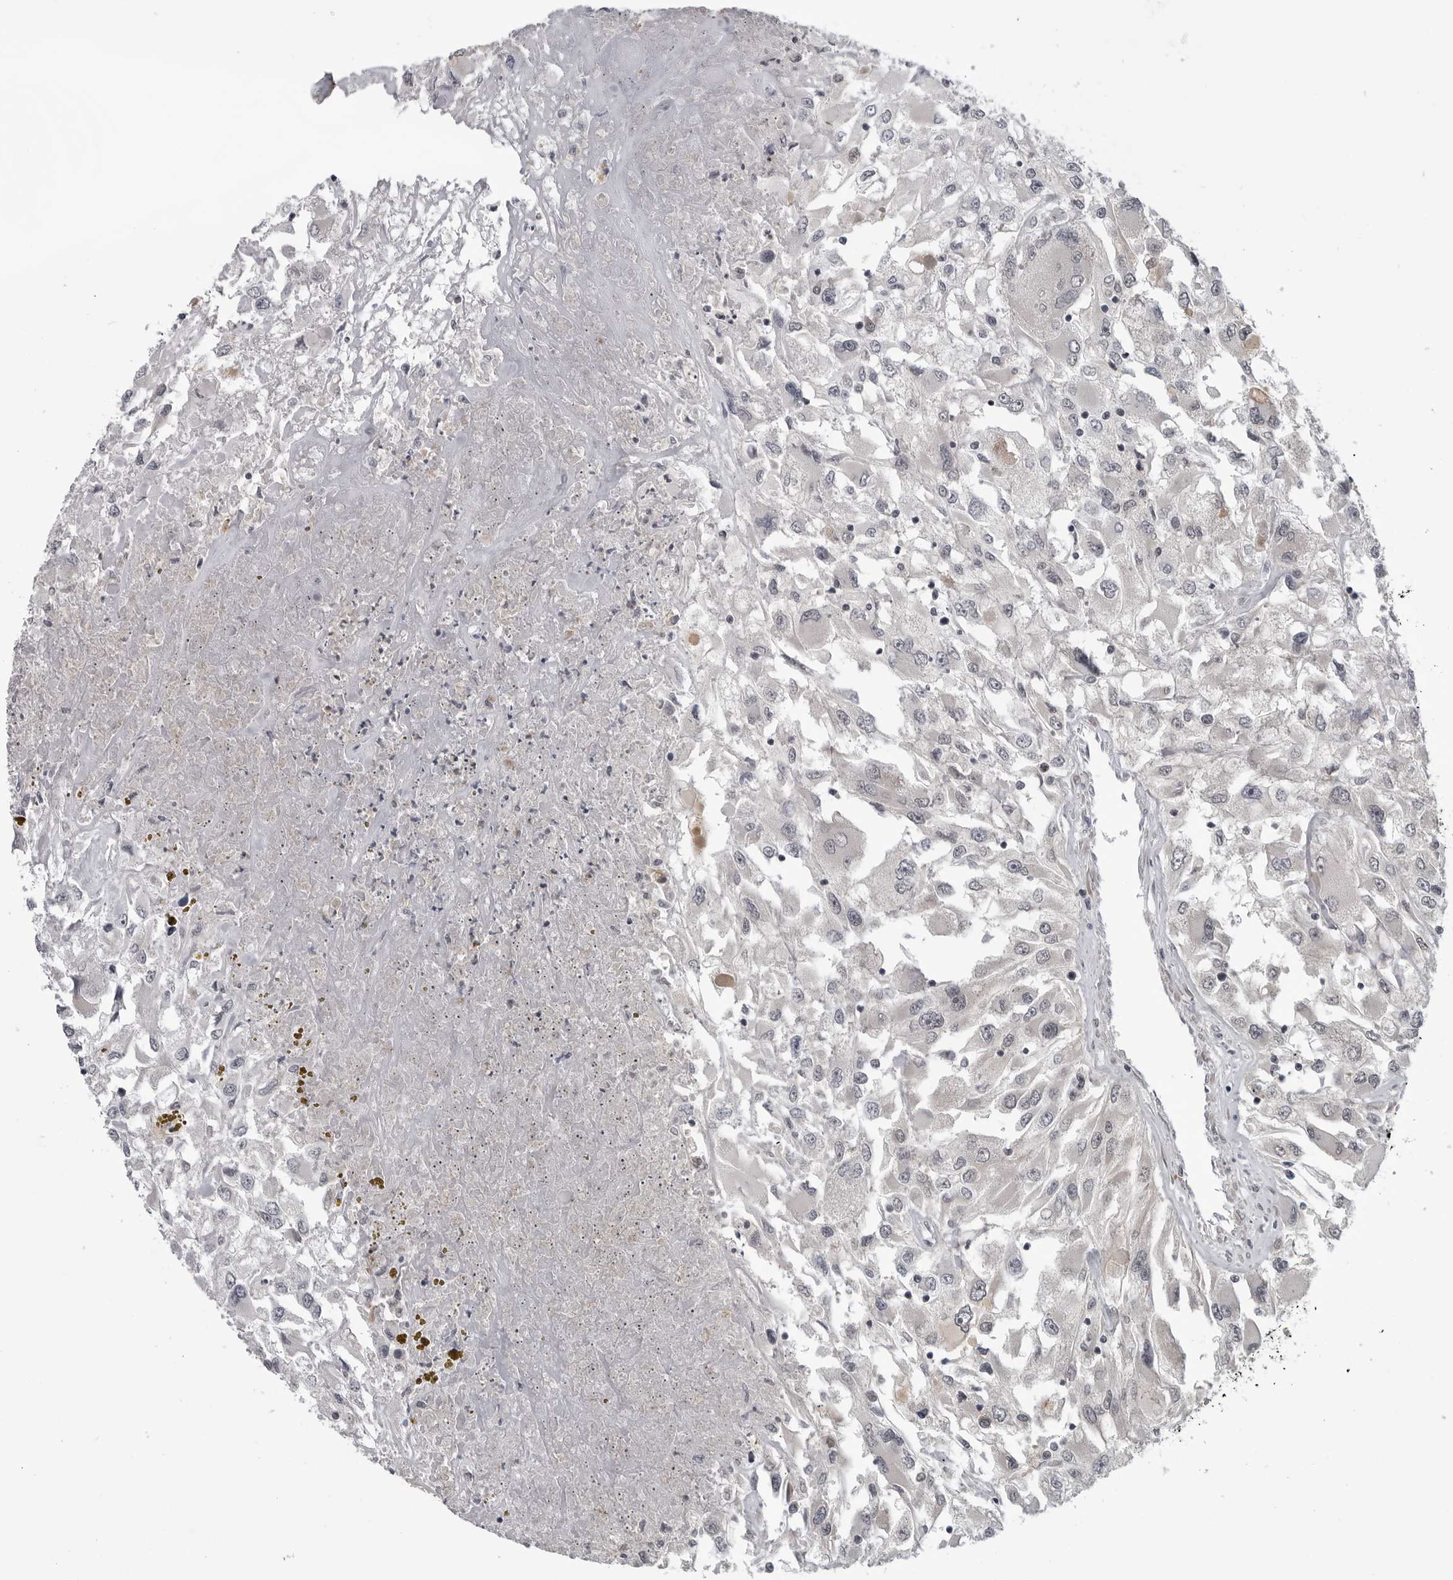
{"staining": {"intensity": "negative", "quantity": "none", "location": "none"}, "tissue": "renal cancer", "cell_type": "Tumor cells", "image_type": "cancer", "snomed": [{"axis": "morphology", "description": "Adenocarcinoma, NOS"}, {"axis": "topography", "description": "Kidney"}], "caption": "Immunohistochemical staining of adenocarcinoma (renal) demonstrates no significant staining in tumor cells.", "gene": "FAAP100", "patient": {"sex": "female", "age": 52}}